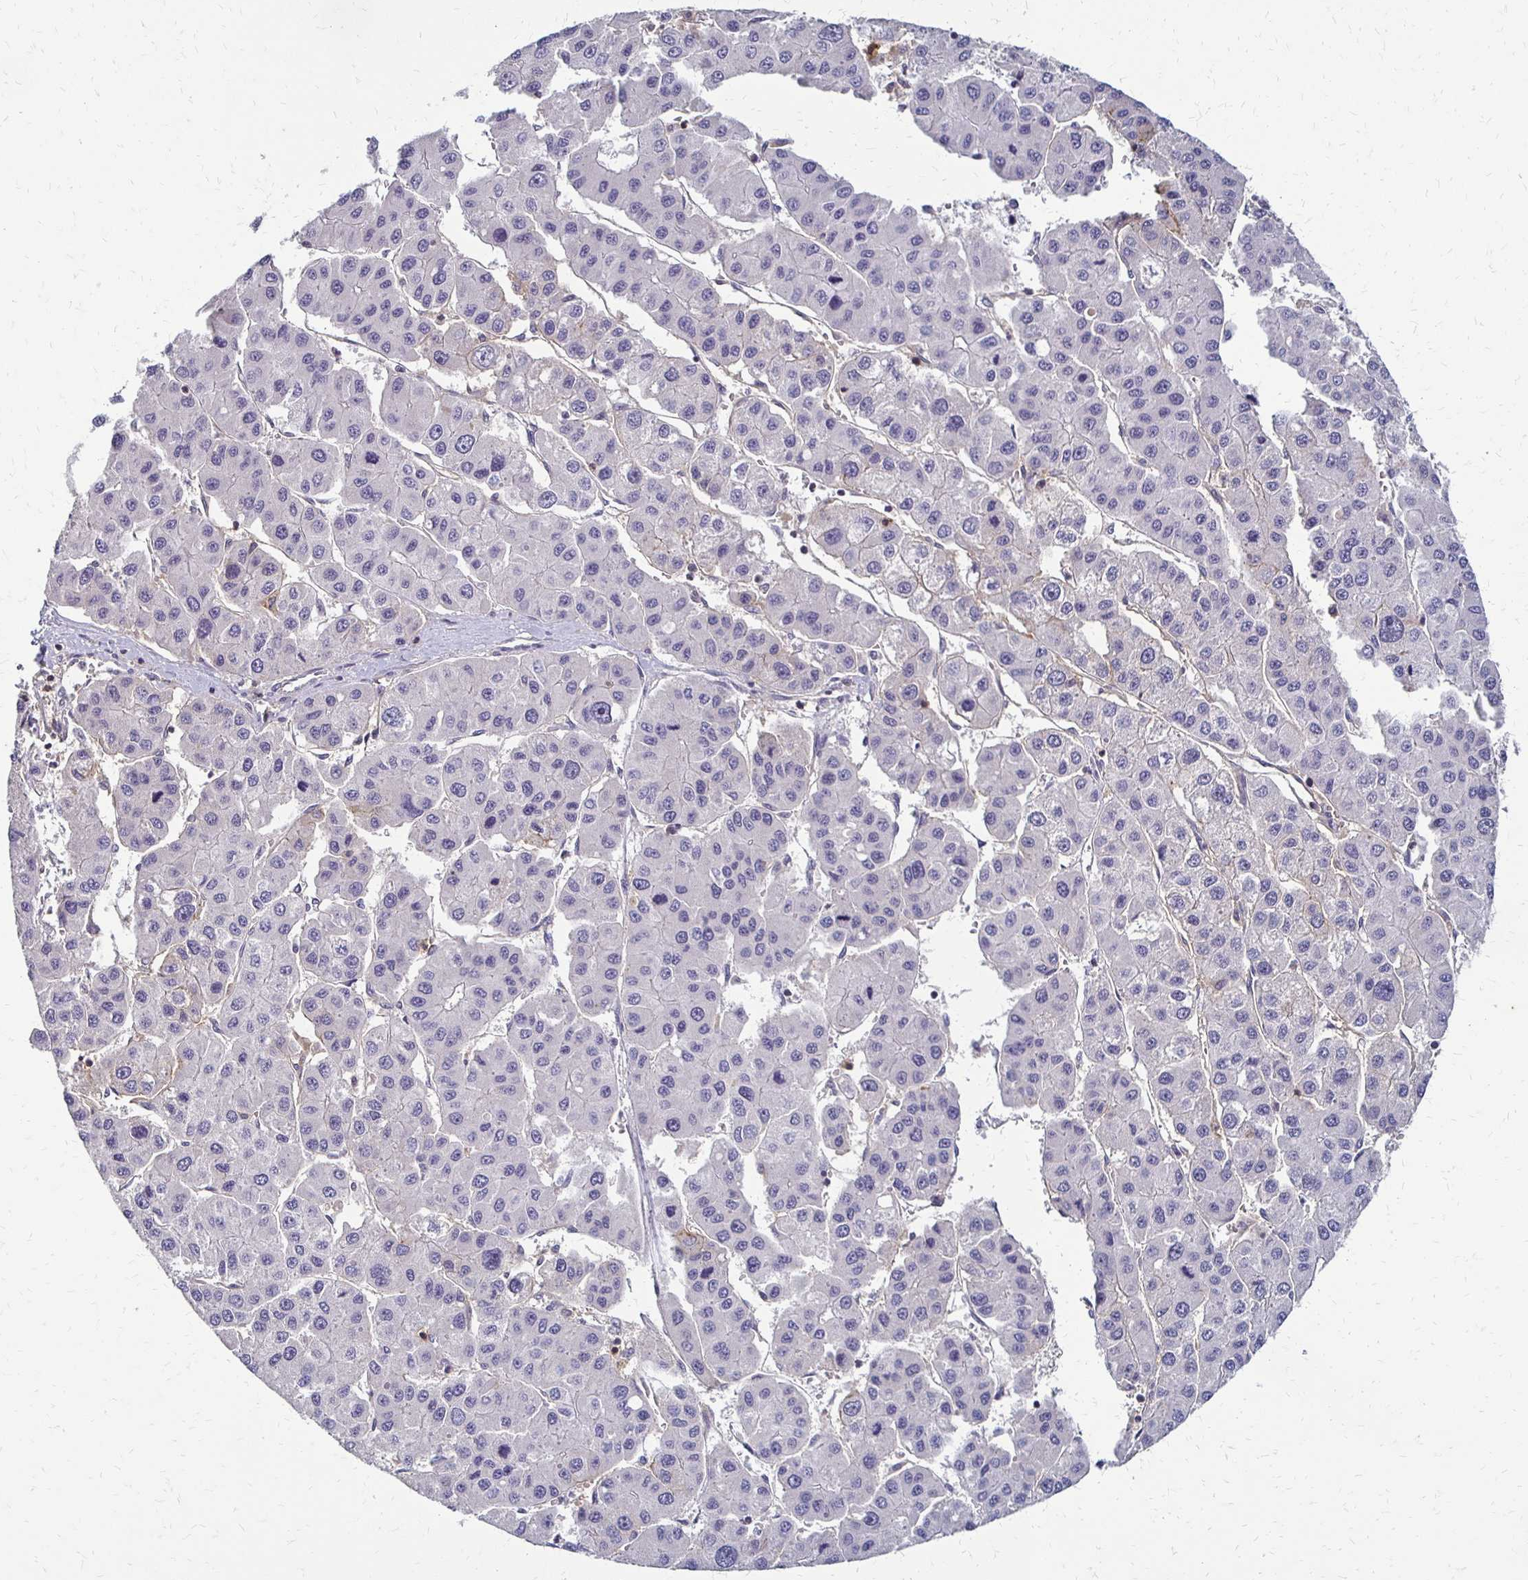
{"staining": {"intensity": "negative", "quantity": "none", "location": "none"}, "tissue": "liver cancer", "cell_type": "Tumor cells", "image_type": "cancer", "snomed": [{"axis": "morphology", "description": "Carcinoma, Hepatocellular, NOS"}, {"axis": "topography", "description": "Liver"}], "caption": "Immunohistochemical staining of hepatocellular carcinoma (liver) displays no significant positivity in tumor cells.", "gene": "SLC9A9", "patient": {"sex": "male", "age": 73}}